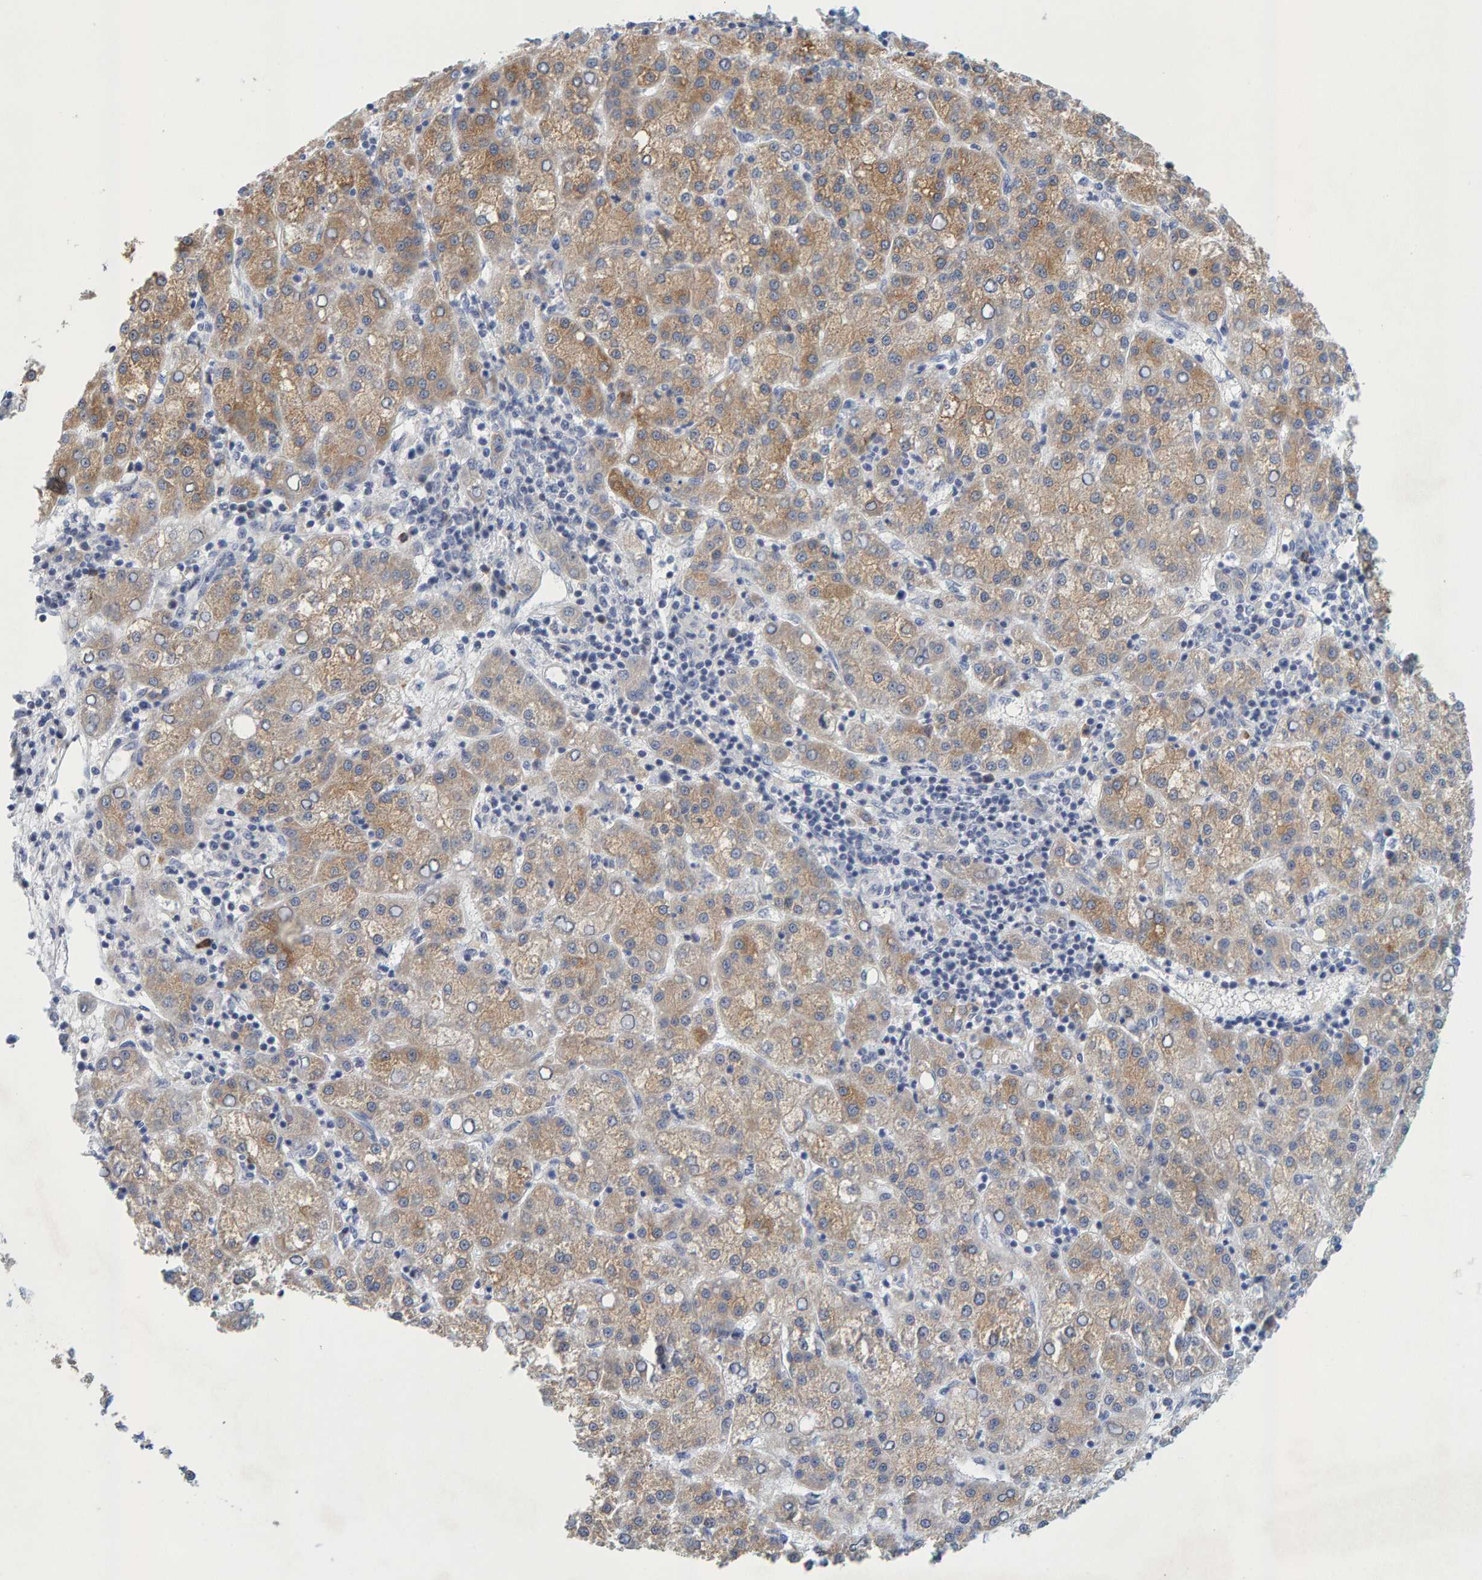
{"staining": {"intensity": "moderate", "quantity": ">75%", "location": "cytoplasmic/membranous"}, "tissue": "liver cancer", "cell_type": "Tumor cells", "image_type": "cancer", "snomed": [{"axis": "morphology", "description": "Carcinoma, Hepatocellular, NOS"}, {"axis": "topography", "description": "Liver"}], "caption": "Protein staining of hepatocellular carcinoma (liver) tissue demonstrates moderate cytoplasmic/membranous expression in approximately >75% of tumor cells.", "gene": "ZNF77", "patient": {"sex": "female", "age": 58}}